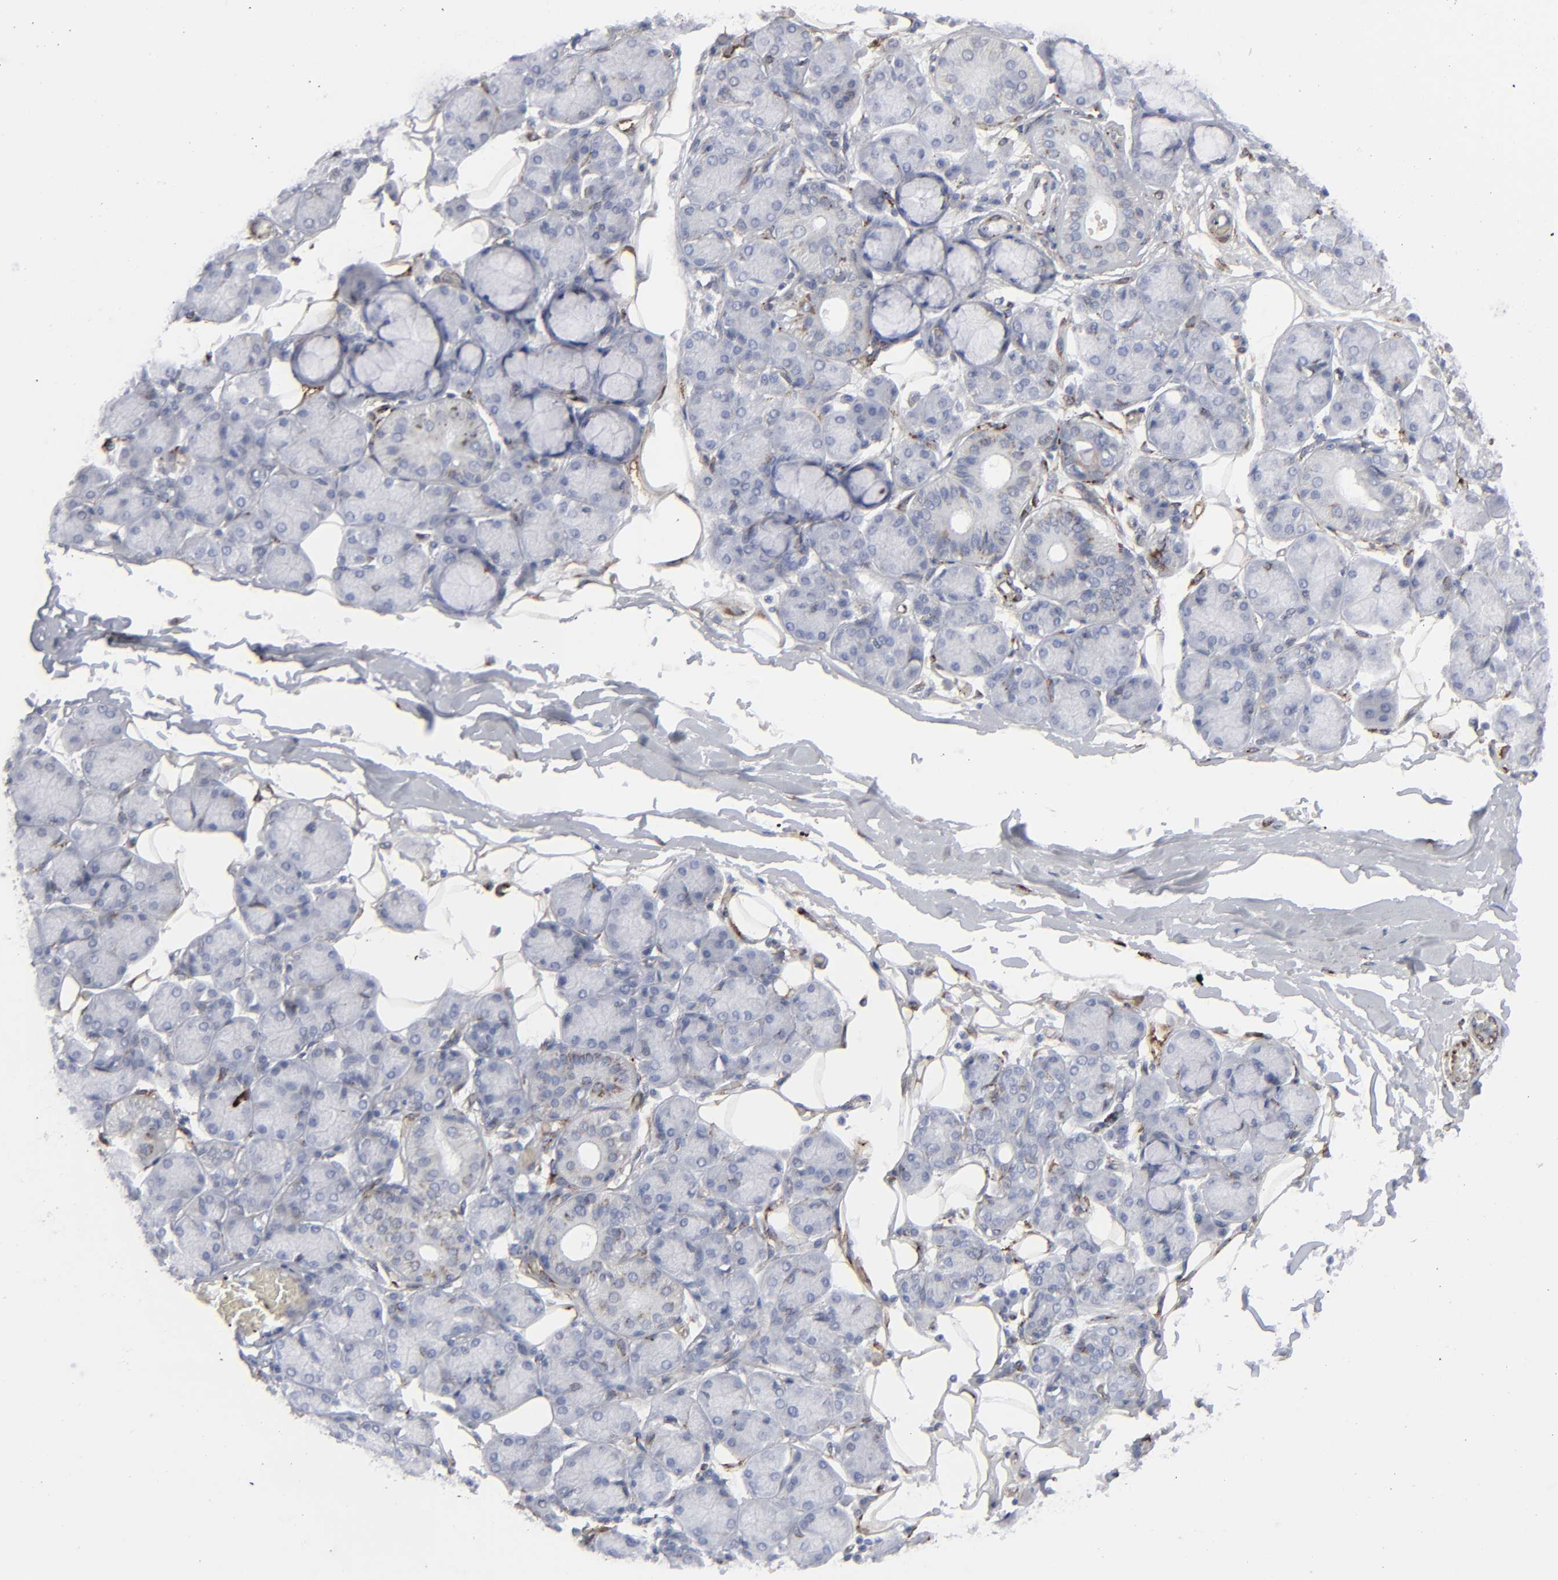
{"staining": {"intensity": "negative", "quantity": "none", "location": "none"}, "tissue": "salivary gland", "cell_type": "Glandular cells", "image_type": "normal", "snomed": [{"axis": "morphology", "description": "Normal tissue, NOS"}, {"axis": "topography", "description": "Salivary gland"}], "caption": "DAB immunohistochemical staining of unremarkable salivary gland reveals no significant staining in glandular cells.", "gene": "SPARC", "patient": {"sex": "male", "age": 54}}